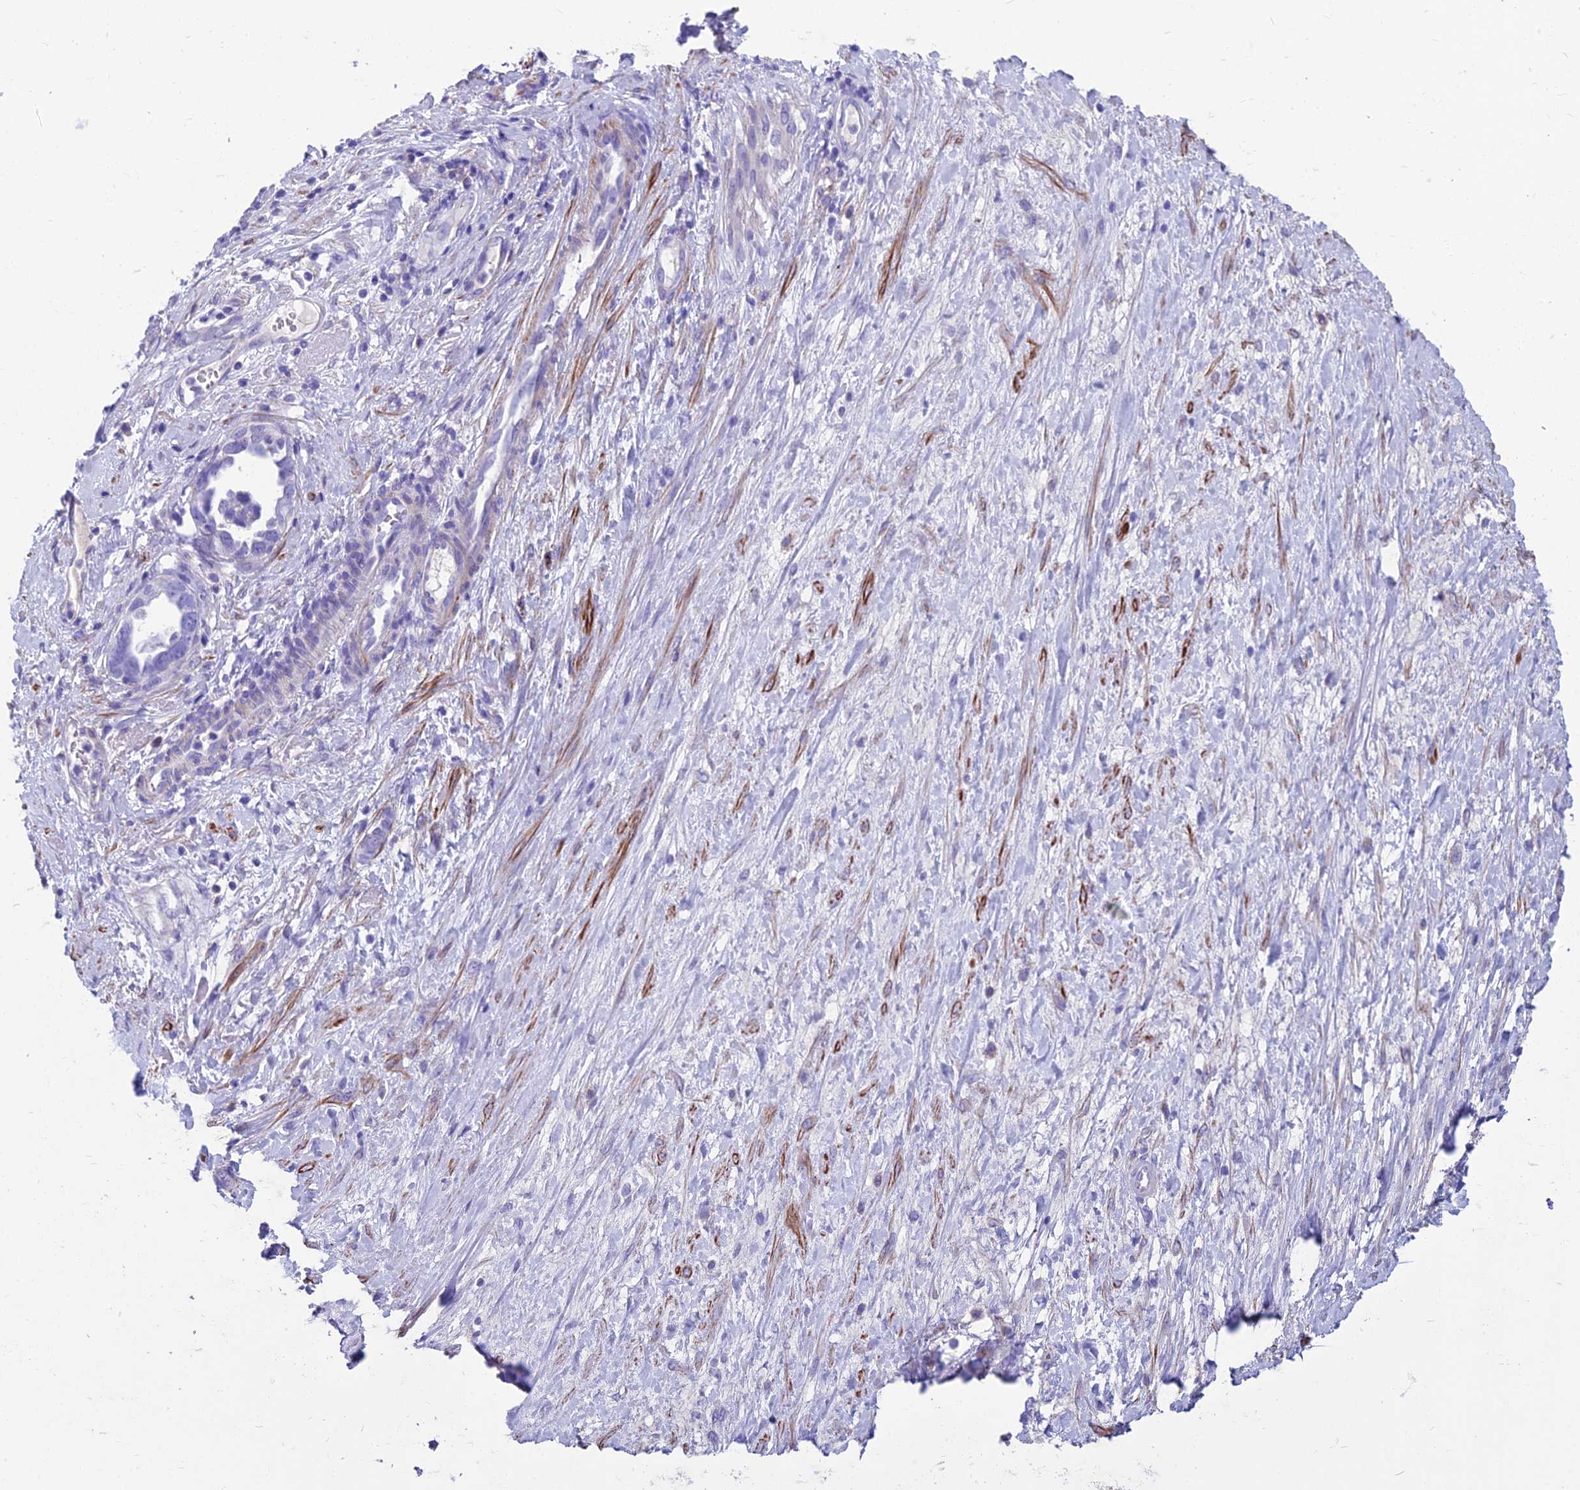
{"staining": {"intensity": "negative", "quantity": "none", "location": "none"}, "tissue": "ovarian cancer", "cell_type": "Tumor cells", "image_type": "cancer", "snomed": [{"axis": "morphology", "description": "Cystadenocarcinoma, serous, NOS"}, {"axis": "topography", "description": "Ovary"}], "caption": "Ovarian cancer (serous cystadenocarcinoma) was stained to show a protein in brown. There is no significant staining in tumor cells.", "gene": "GNG11", "patient": {"sex": "female", "age": 54}}